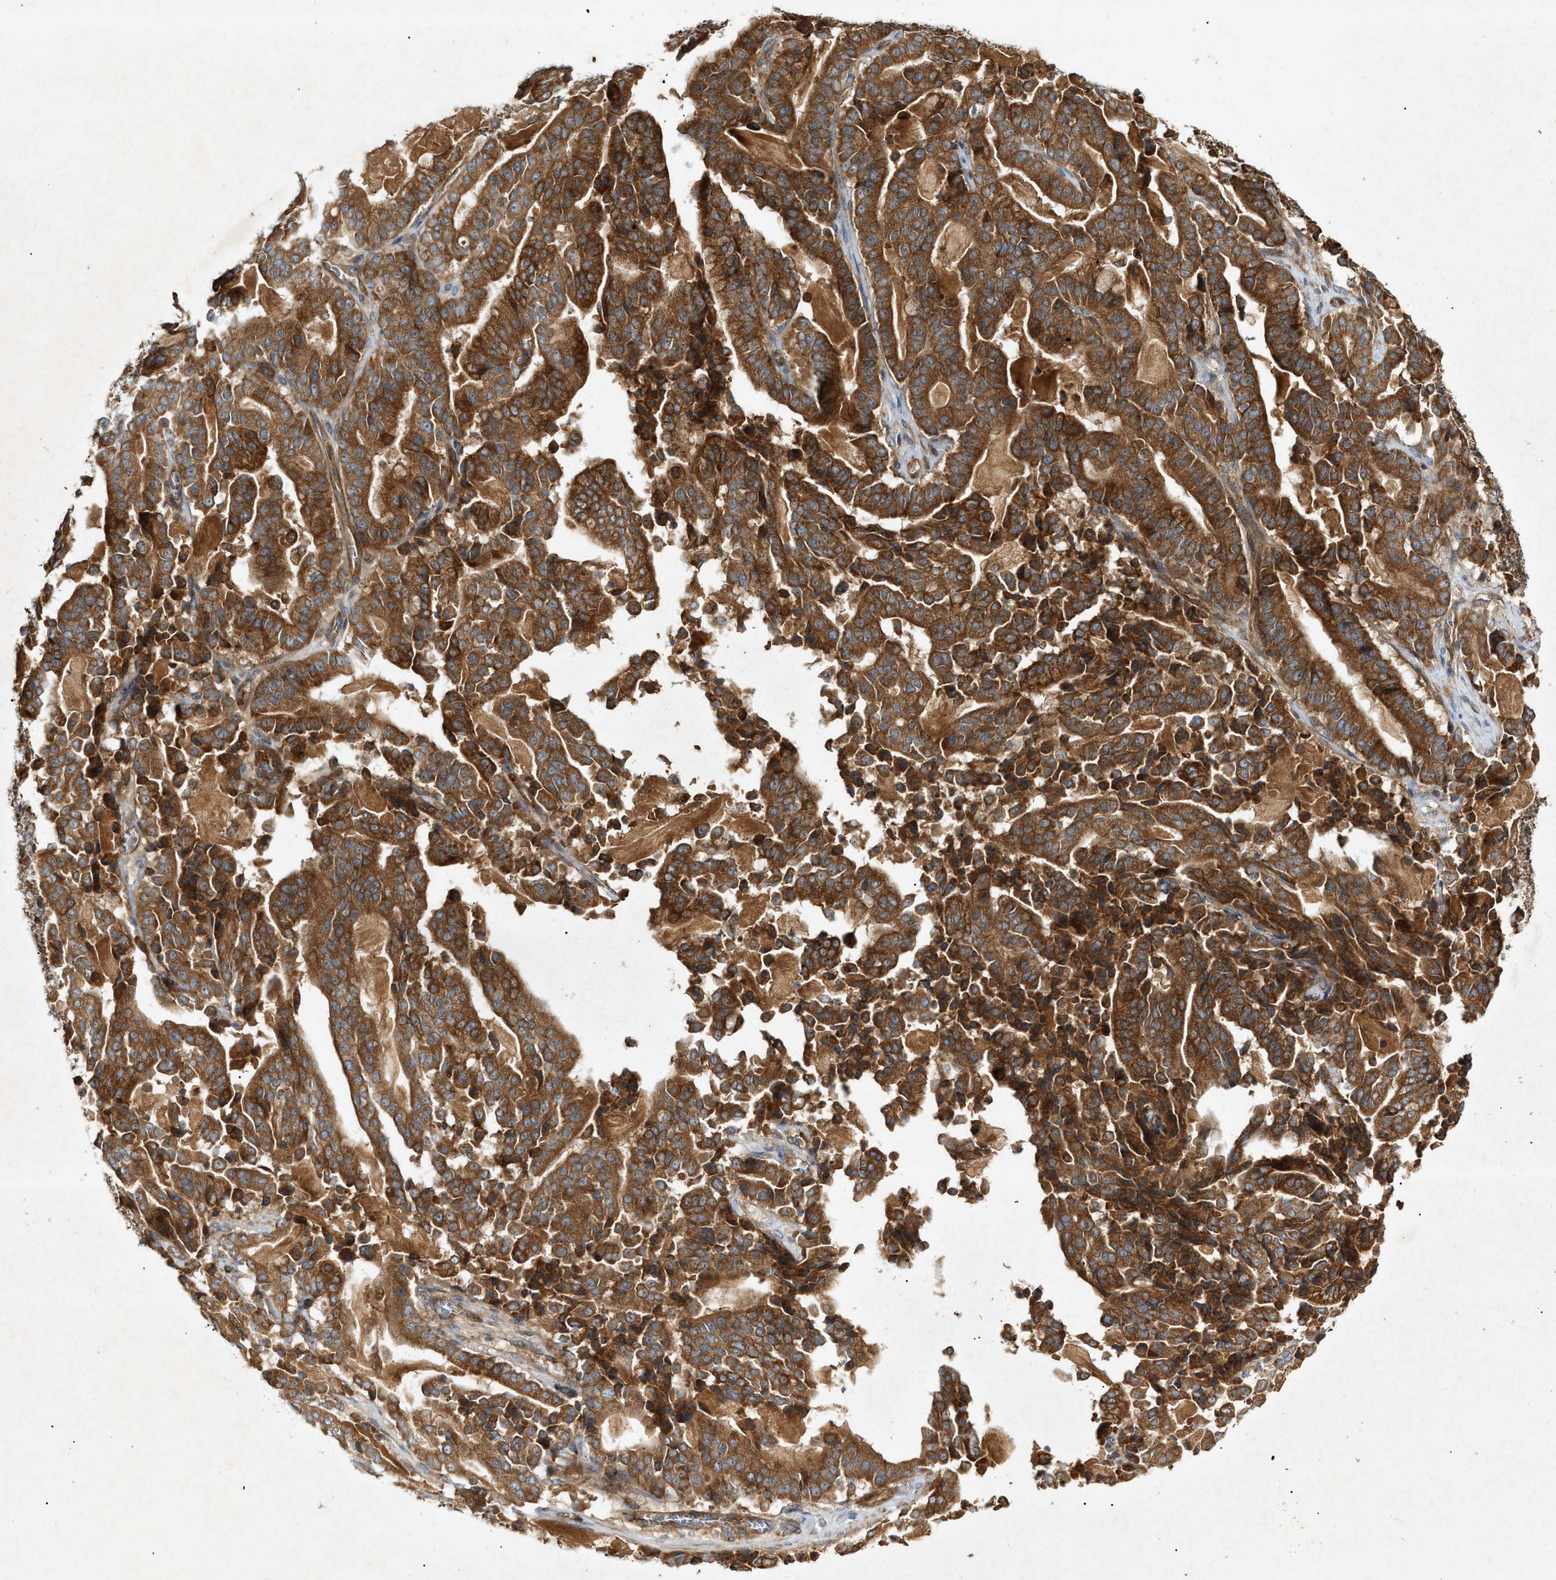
{"staining": {"intensity": "strong", "quantity": ">75%", "location": "cytoplasmic/membranous"}, "tissue": "pancreatic cancer", "cell_type": "Tumor cells", "image_type": "cancer", "snomed": [{"axis": "morphology", "description": "Adenocarcinoma, NOS"}, {"axis": "topography", "description": "Pancreas"}], "caption": "Immunohistochemical staining of adenocarcinoma (pancreatic) demonstrates high levels of strong cytoplasmic/membranous protein staining in about >75% of tumor cells.", "gene": "MTCH1", "patient": {"sex": "male", "age": 63}}